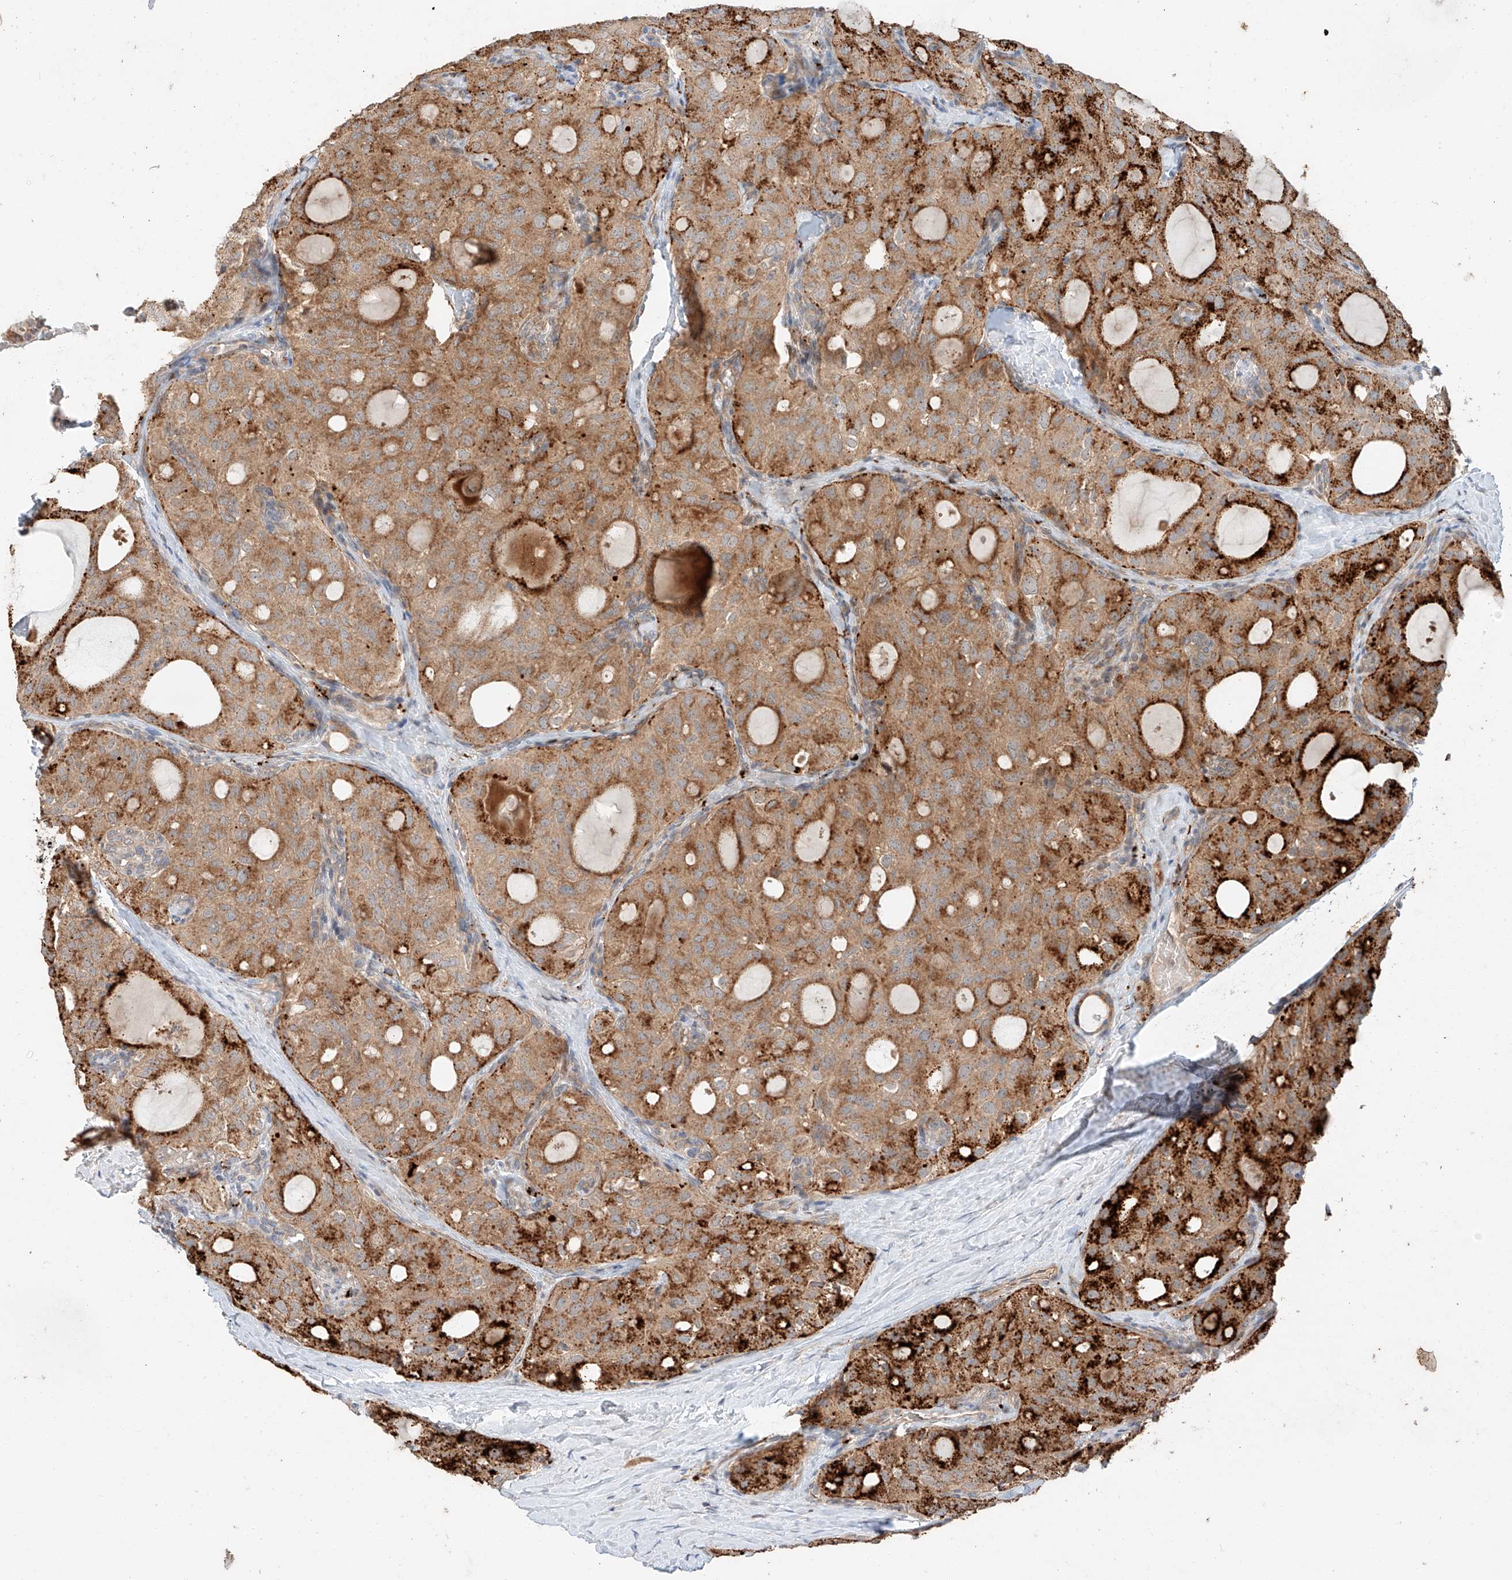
{"staining": {"intensity": "strong", "quantity": ">75%", "location": "cytoplasmic/membranous"}, "tissue": "thyroid cancer", "cell_type": "Tumor cells", "image_type": "cancer", "snomed": [{"axis": "morphology", "description": "Follicular adenoma carcinoma, NOS"}, {"axis": "topography", "description": "Thyroid gland"}], "caption": "Immunohistochemical staining of thyroid cancer shows high levels of strong cytoplasmic/membranous expression in about >75% of tumor cells.", "gene": "XPNPEP1", "patient": {"sex": "male", "age": 75}}